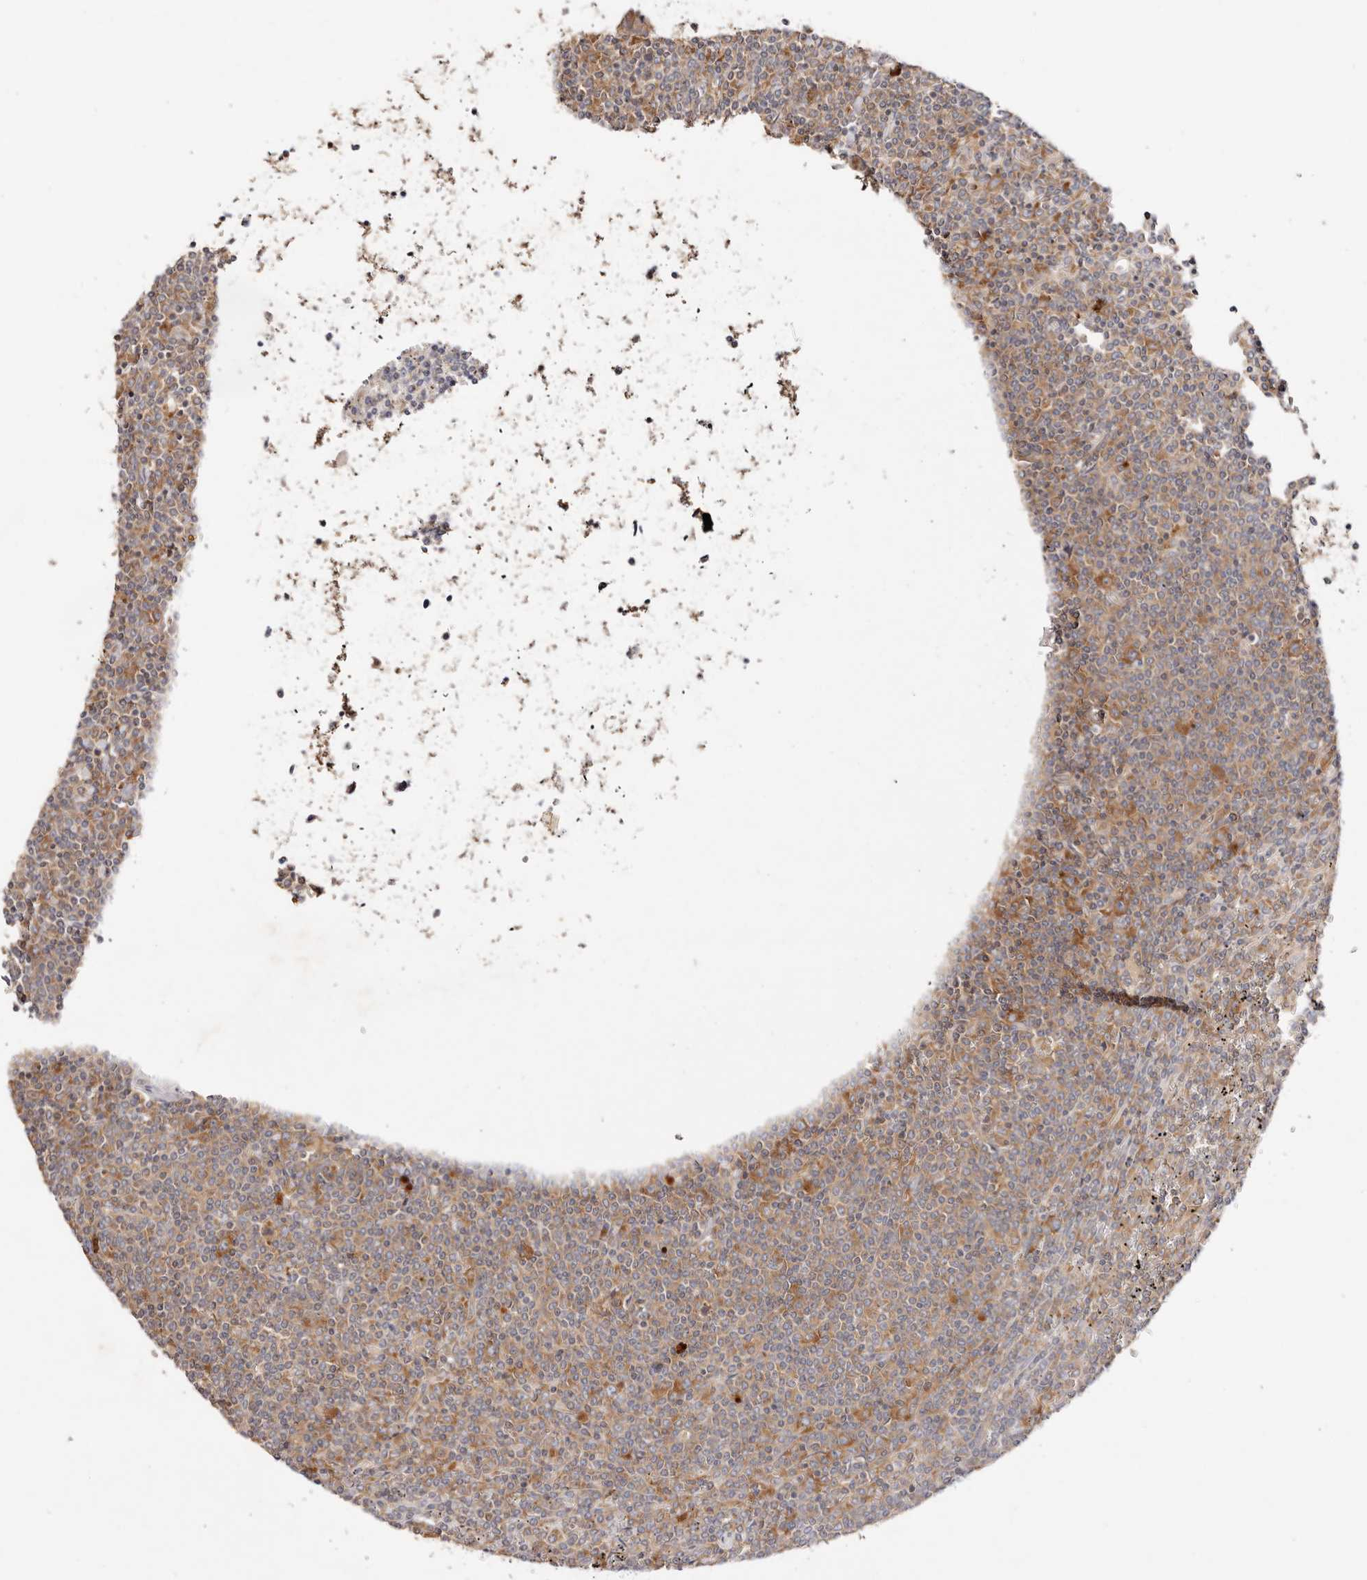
{"staining": {"intensity": "moderate", "quantity": "<25%", "location": "cytoplasmic/membranous"}, "tissue": "lymphoma", "cell_type": "Tumor cells", "image_type": "cancer", "snomed": [{"axis": "morphology", "description": "Malignant lymphoma, non-Hodgkin's type, Low grade"}, {"axis": "topography", "description": "Spleen"}], "caption": "Lymphoma stained for a protein (brown) demonstrates moderate cytoplasmic/membranous positive positivity in approximately <25% of tumor cells.", "gene": "GNA13", "patient": {"sex": "female", "age": 19}}